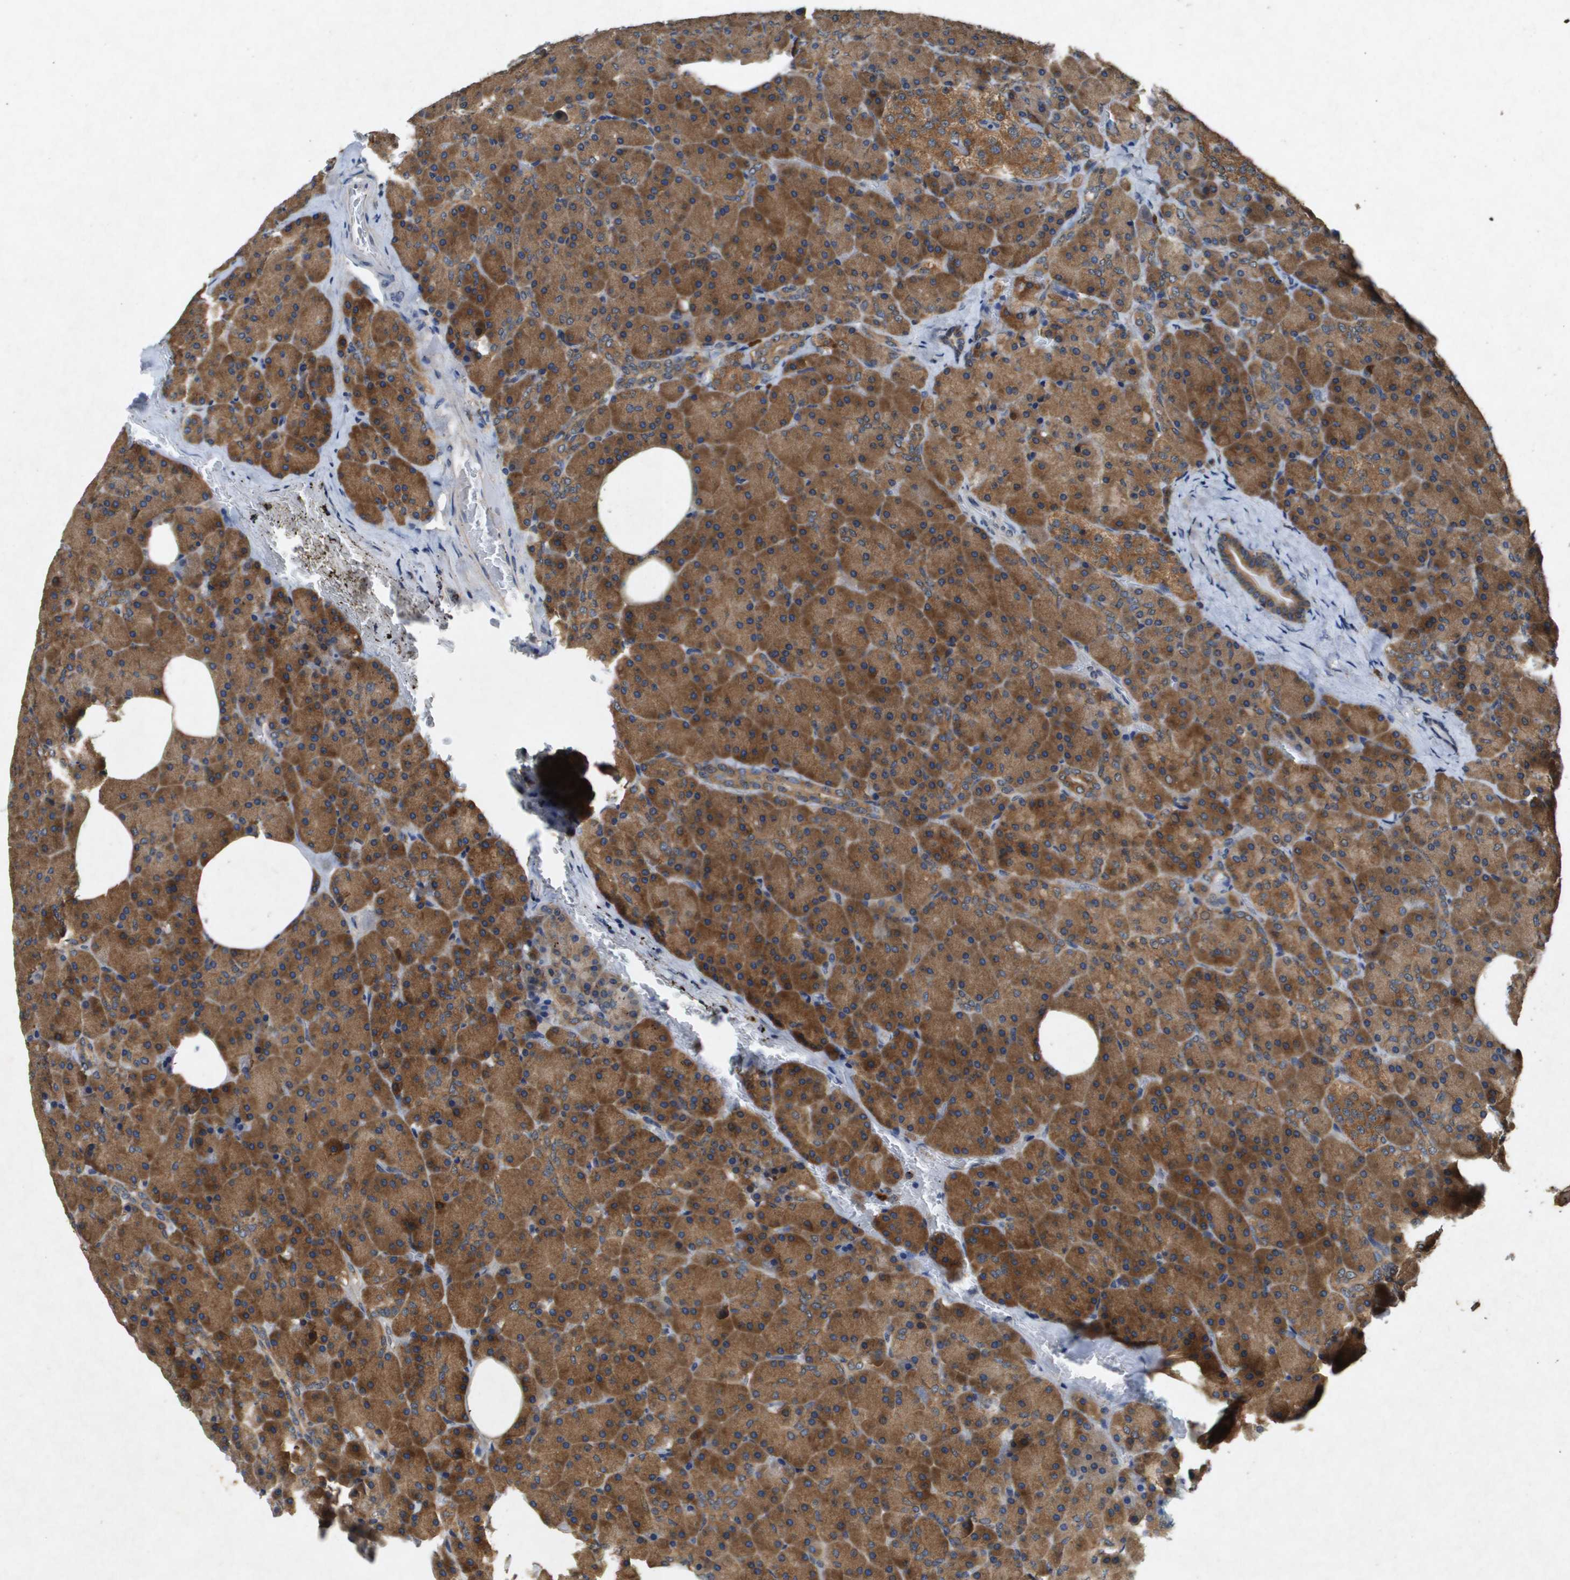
{"staining": {"intensity": "strong", "quantity": ">75%", "location": "cytoplasmic/membranous"}, "tissue": "pancreas", "cell_type": "Exocrine glandular cells", "image_type": "normal", "snomed": [{"axis": "morphology", "description": "Normal tissue, NOS"}, {"axis": "topography", "description": "Pancreas"}], "caption": "A photomicrograph showing strong cytoplasmic/membranous positivity in approximately >75% of exocrine glandular cells in benign pancreas, as visualized by brown immunohistochemical staining.", "gene": "PTPRT", "patient": {"sex": "female", "age": 35}}